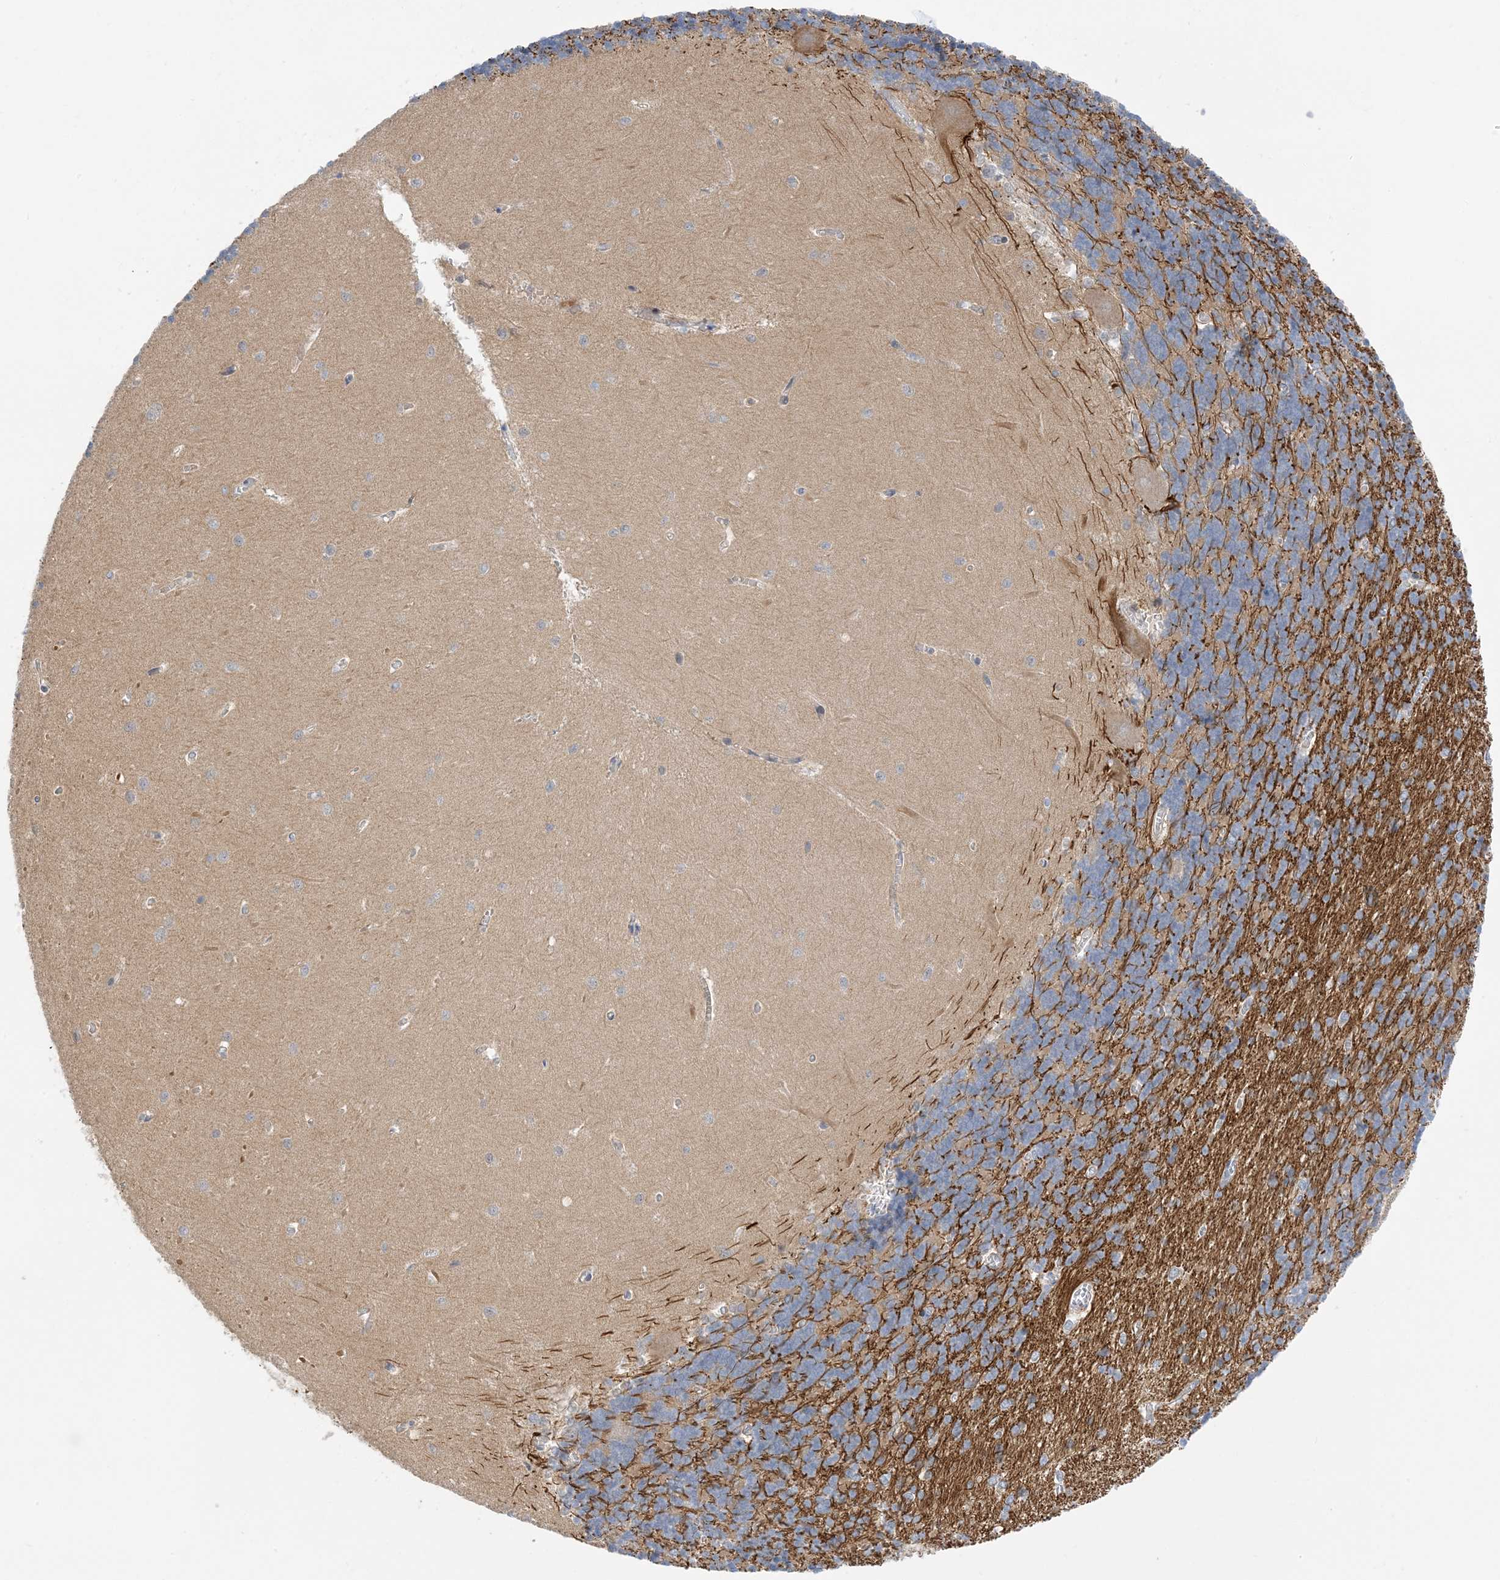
{"staining": {"intensity": "negative", "quantity": "none", "location": "none"}, "tissue": "cerebellum", "cell_type": "Cells in granular layer", "image_type": "normal", "snomed": [{"axis": "morphology", "description": "Normal tissue, NOS"}, {"axis": "topography", "description": "Cerebellum"}], "caption": "The histopathology image shows no staining of cells in granular layer in benign cerebellum. (IHC, brightfield microscopy, high magnification).", "gene": "KIFBP", "patient": {"sex": "male", "age": 37}}